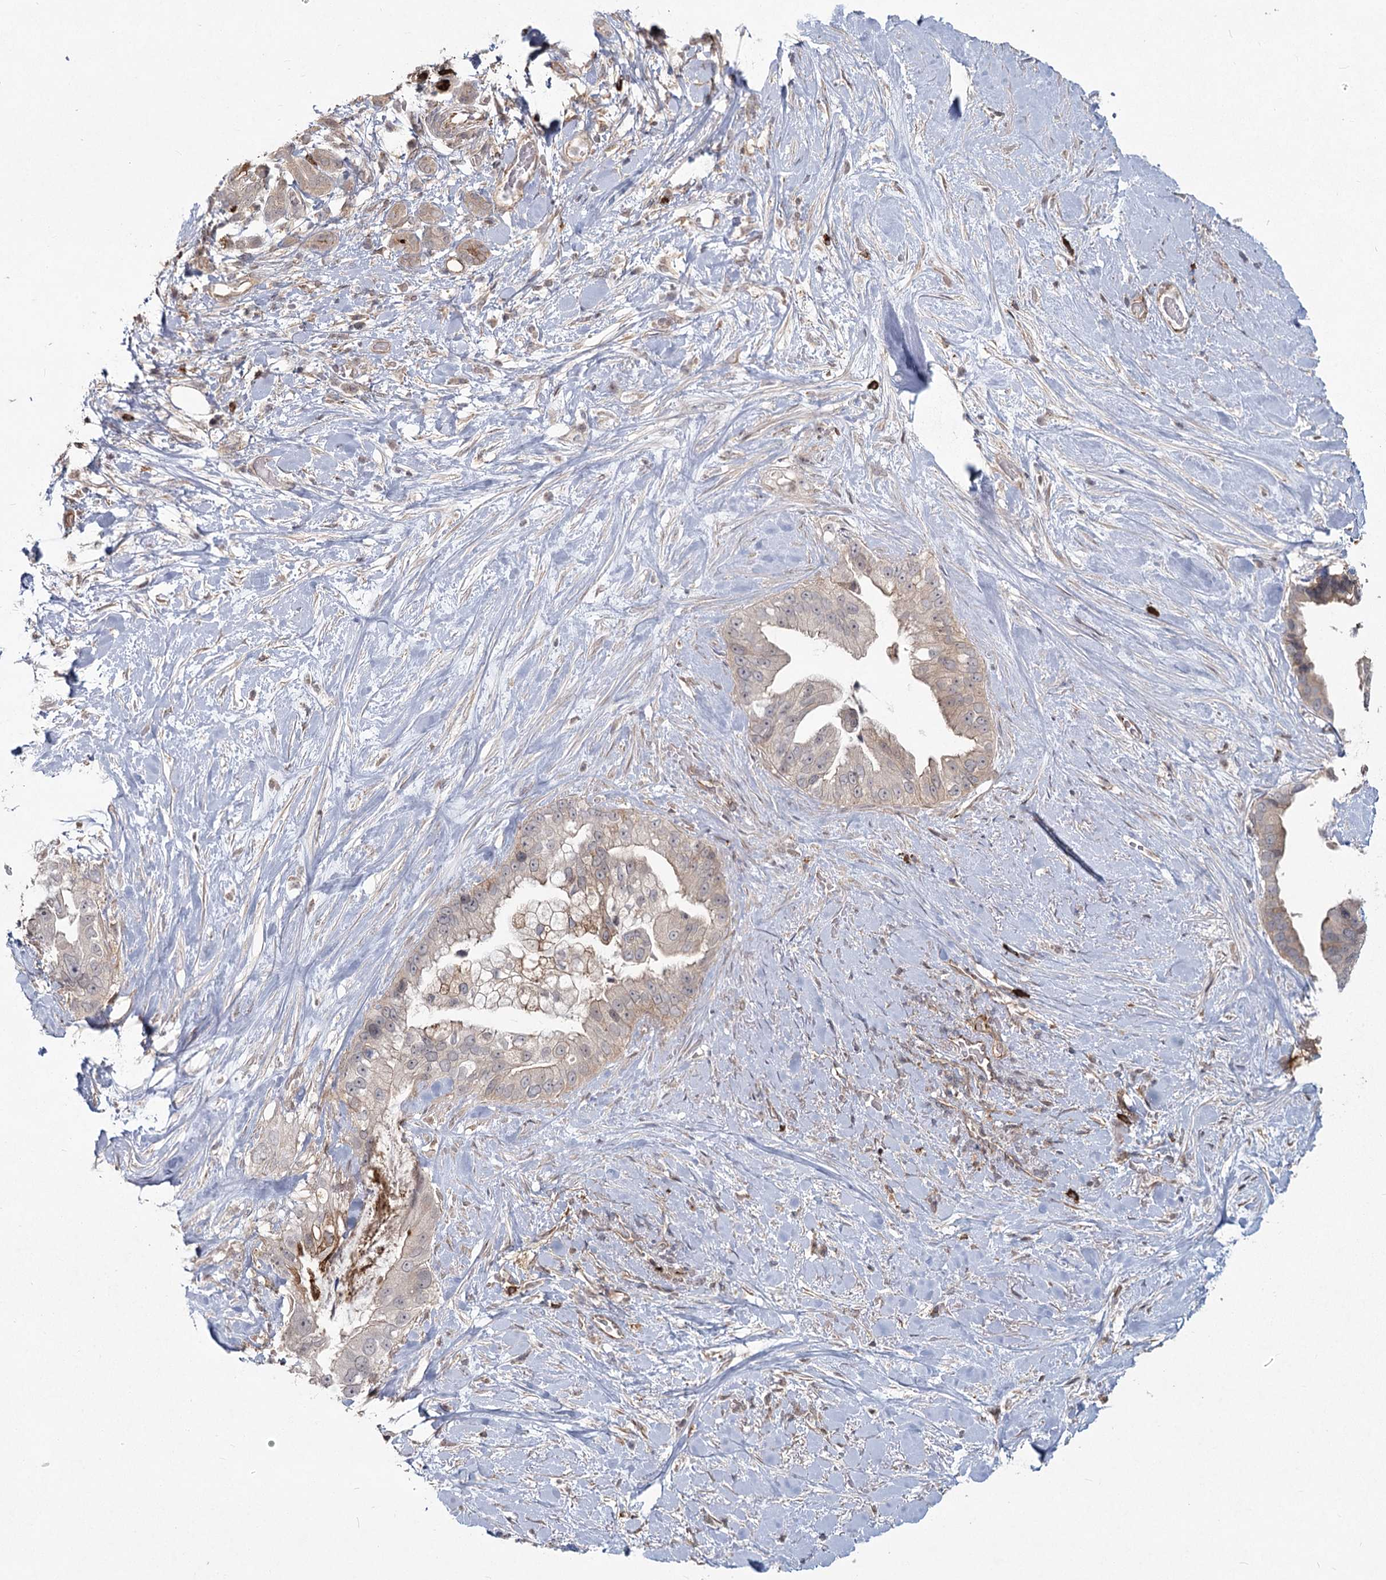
{"staining": {"intensity": "weak", "quantity": "<25%", "location": "cytoplasmic/membranous"}, "tissue": "pancreatic cancer", "cell_type": "Tumor cells", "image_type": "cancer", "snomed": [{"axis": "morphology", "description": "Inflammation, NOS"}, {"axis": "morphology", "description": "Adenocarcinoma, NOS"}, {"axis": "topography", "description": "Pancreas"}], "caption": "This is an immunohistochemistry (IHC) histopathology image of pancreatic cancer (adenocarcinoma). There is no expression in tumor cells.", "gene": "AP2M1", "patient": {"sex": "female", "age": 56}}